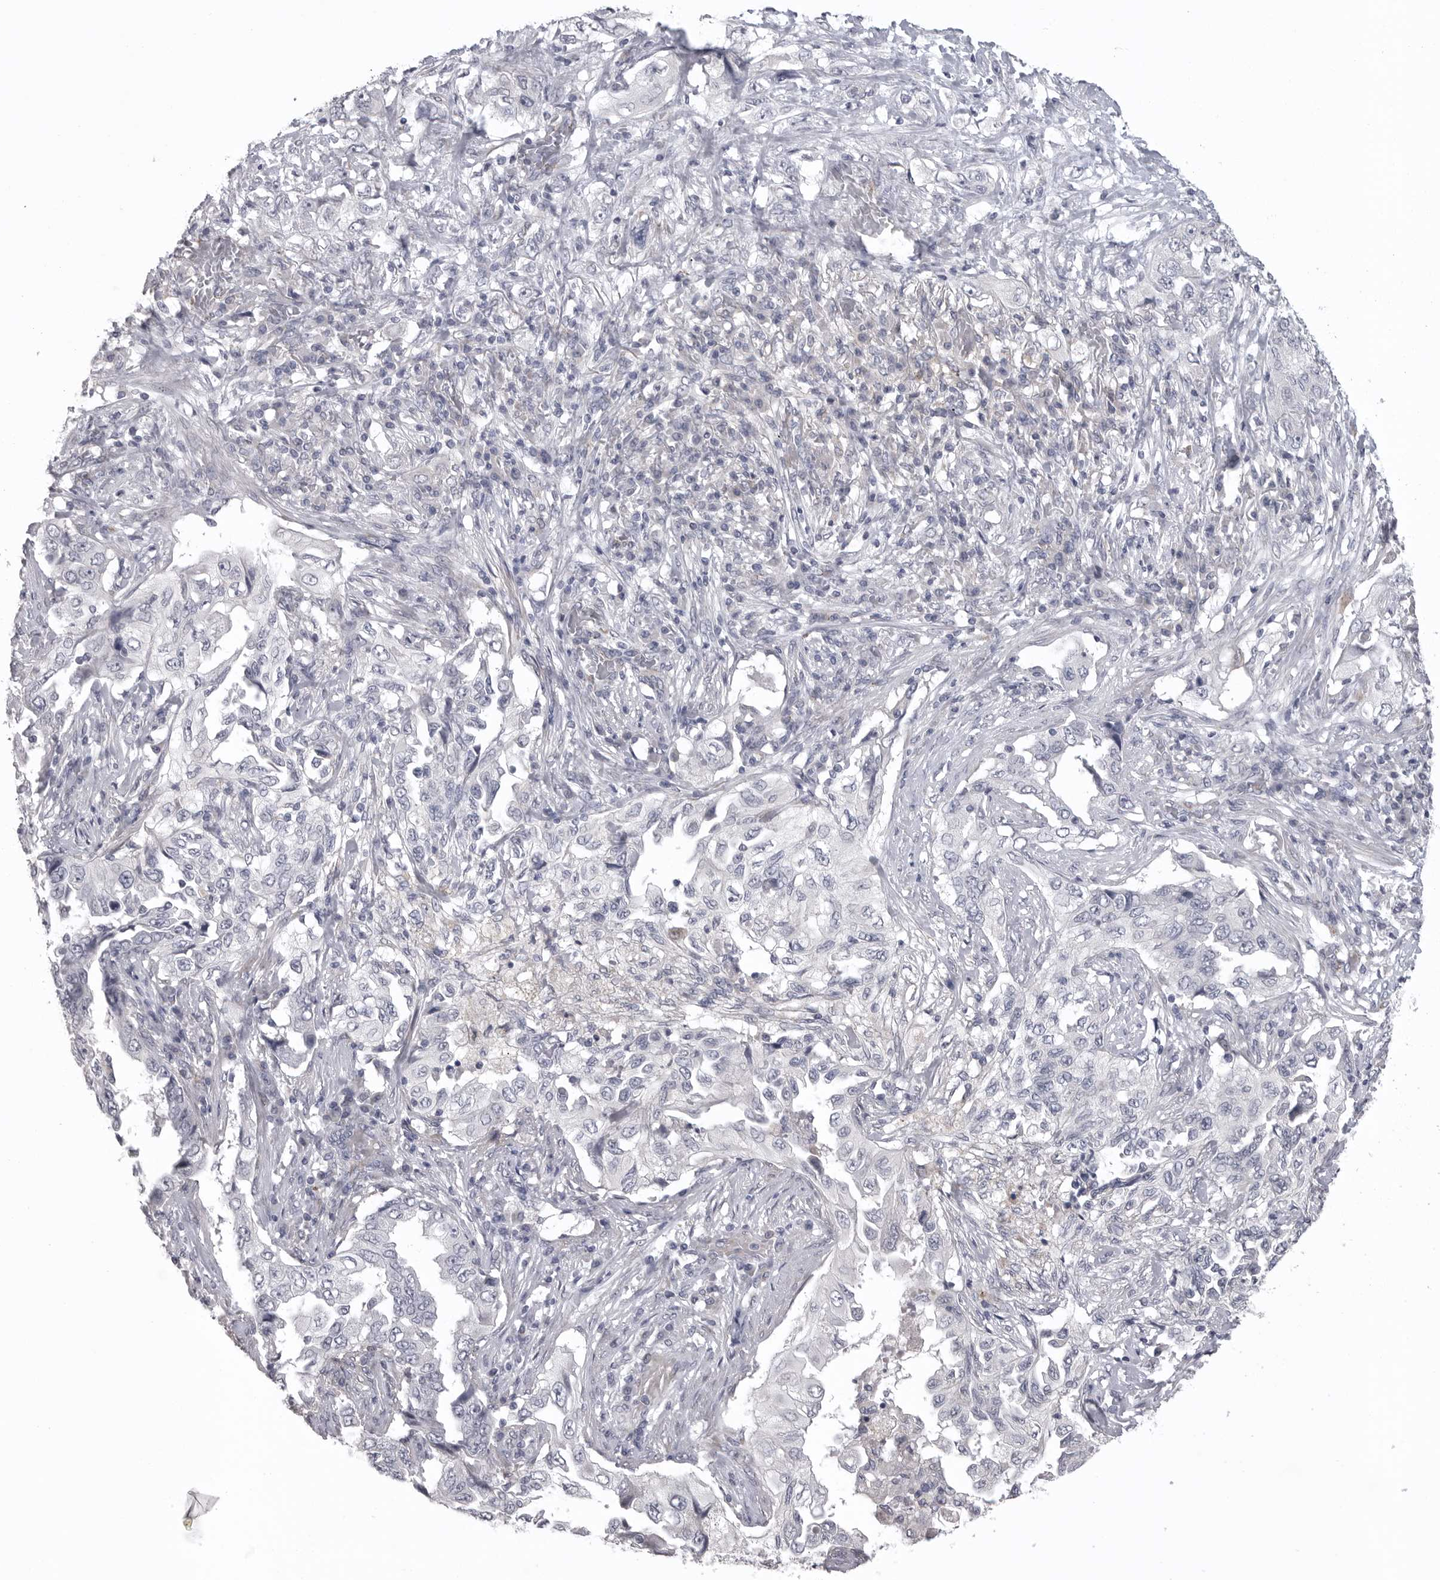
{"staining": {"intensity": "negative", "quantity": "none", "location": "none"}, "tissue": "lung cancer", "cell_type": "Tumor cells", "image_type": "cancer", "snomed": [{"axis": "morphology", "description": "Adenocarcinoma, NOS"}, {"axis": "topography", "description": "Lung"}], "caption": "This image is of adenocarcinoma (lung) stained with immunohistochemistry to label a protein in brown with the nuclei are counter-stained blue. There is no positivity in tumor cells.", "gene": "SERPING1", "patient": {"sex": "female", "age": 51}}